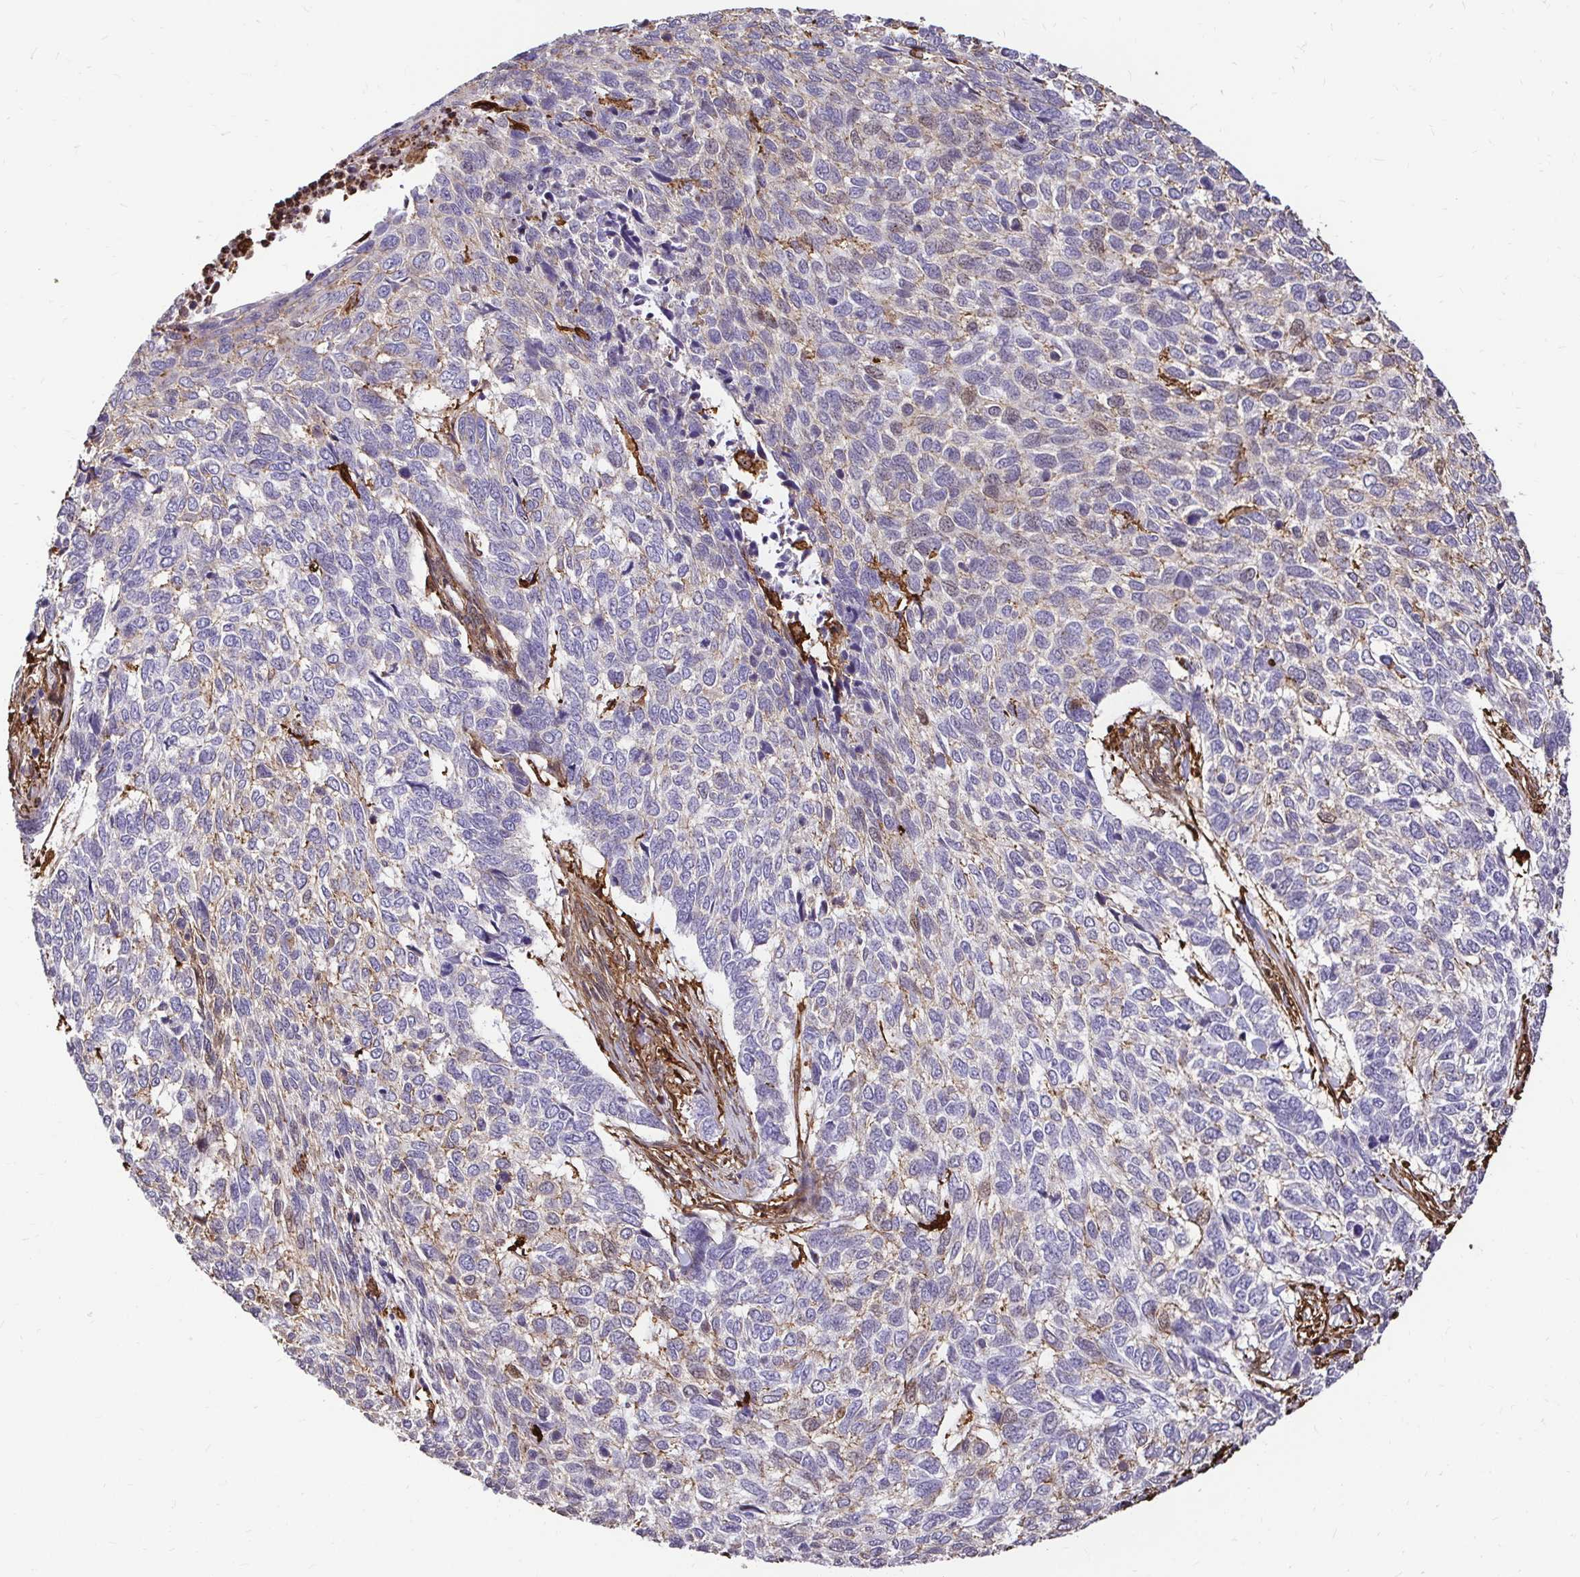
{"staining": {"intensity": "weak", "quantity": "<25%", "location": "cytoplasmic/membranous"}, "tissue": "skin cancer", "cell_type": "Tumor cells", "image_type": "cancer", "snomed": [{"axis": "morphology", "description": "Basal cell carcinoma"}, {"axis": "topography", "description": "Skin"}], "caption": "Immunohistochemistry histopathology image of skin cancer stained for a protein (brown), which demonstrates no positivity in tumor cells. Nuclei are stained in blue.", "gene": "GSN", "patient": {"sex": "female", "age": 65}}